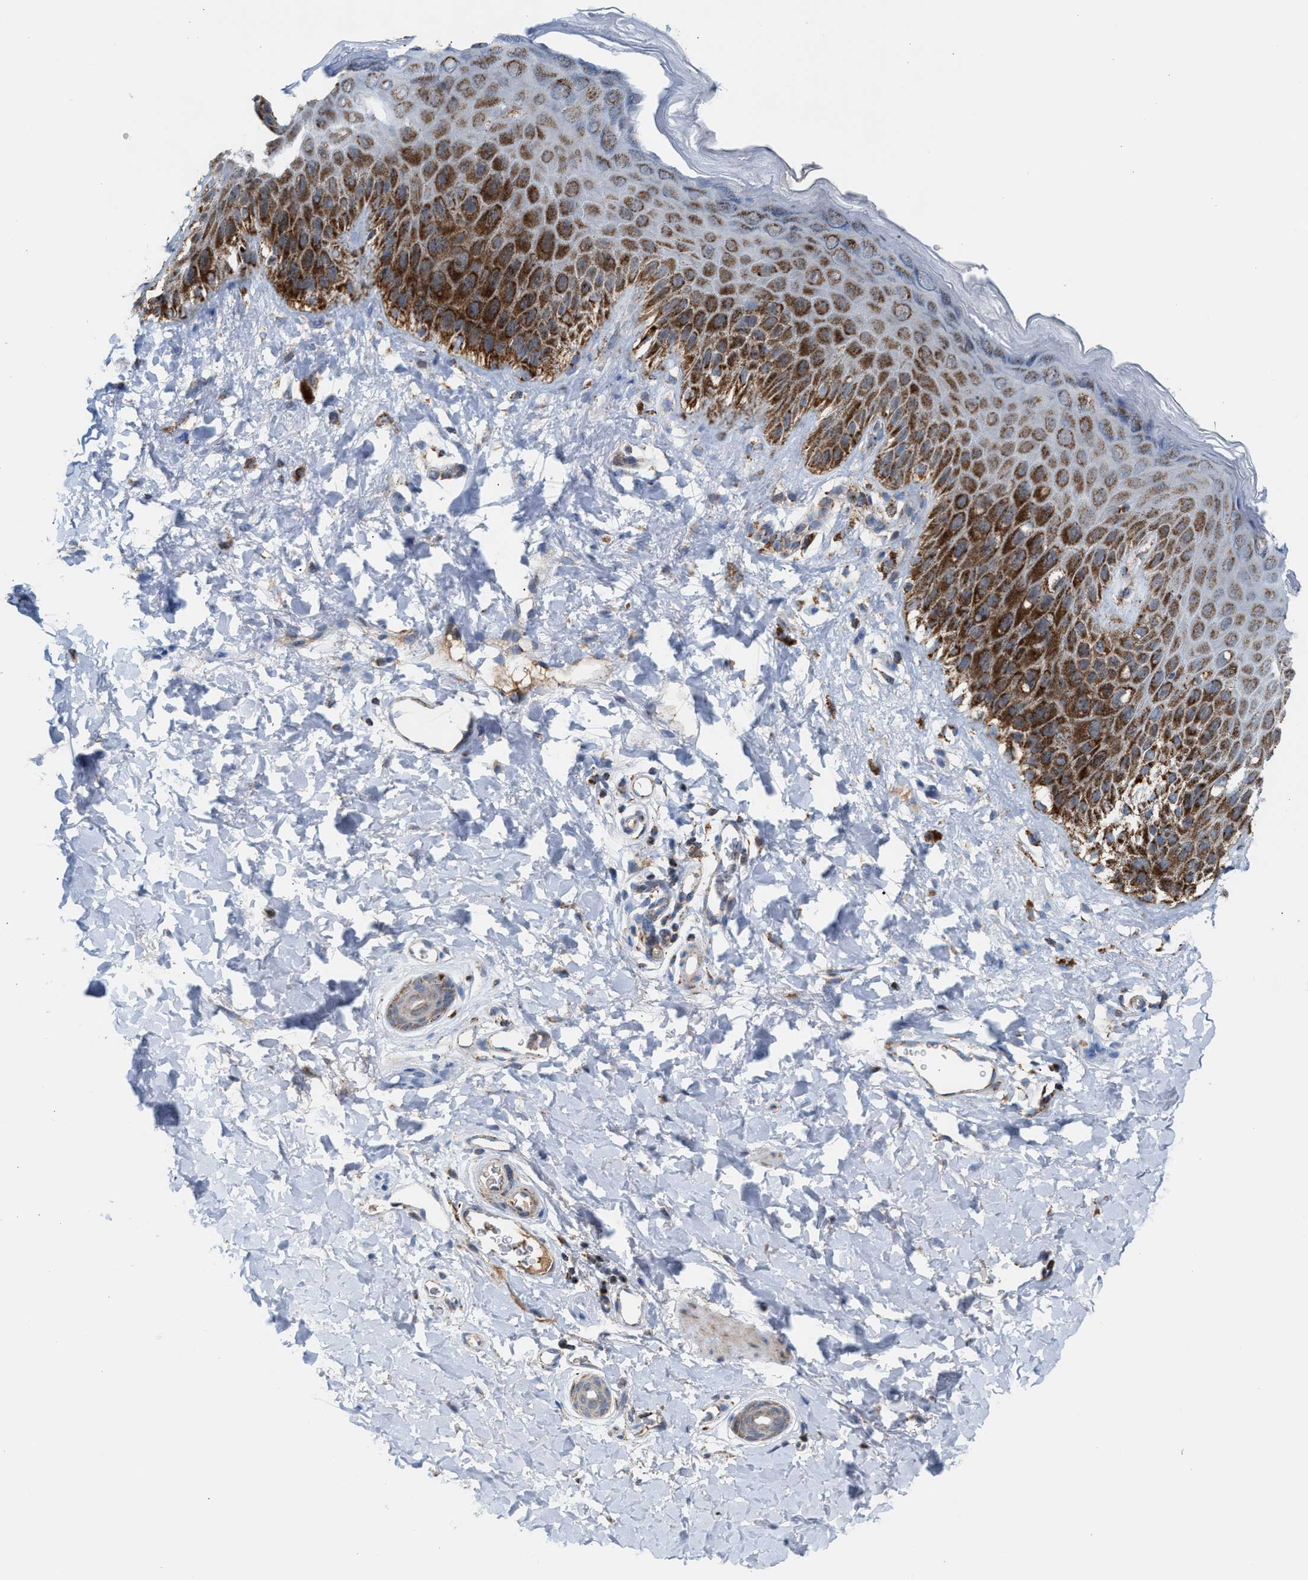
{"staining": {"intensity": "moderate", "quantity": ">75%", "location": "cytoplasmic/membranous"}, "tissue": "skin", "cell_type": "Epidermal cells", "image_type": "normal", "snomed": [{"axis": "morphology", "description": "Normal tissue, NOS"}, {"axis": "topography", "description": "Anal"}], "caption": "Protein expression by IHC reveals moderate cytoplasmic/membranous staining in about >75% of epidermal cells in unremarkable skin.", "gene": "PMPCA", "patient": {"sex": "male", "age": 44}}